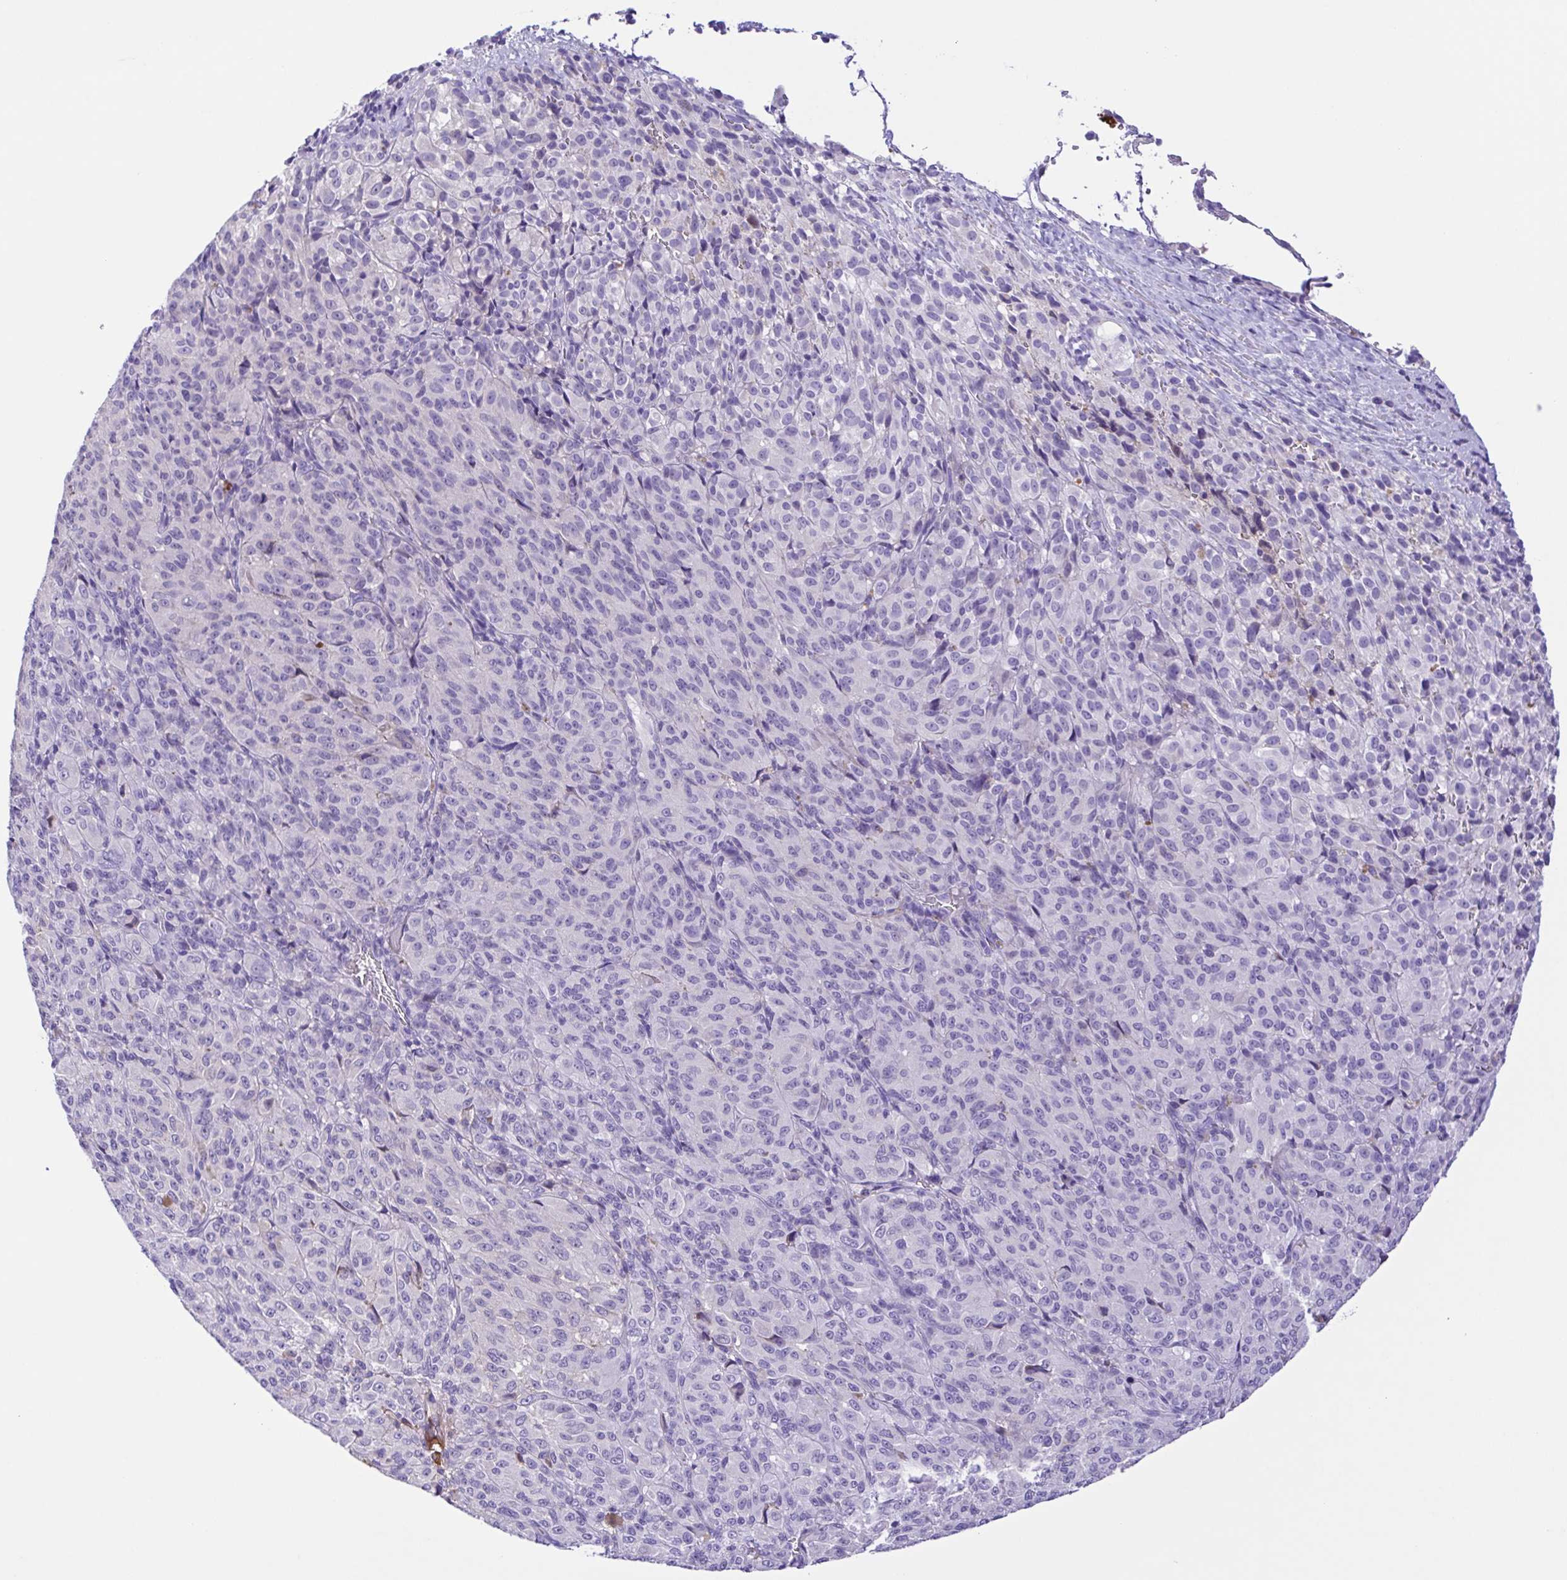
{"staining": {"intensity": "negative", "quantity": "none", "location": "none"}, "tissue": "melanoma", "cell_type": "Tumor cells", "image_type": "cancer", "snomed": [{"axis": "morphology", "description": "Malignant melanoma, Metastatic site"}, {"axis": "topography", "description": "Brain"}], "caption": "Tumor cells are negative for protein expression in human malignant melanoma (metastatic site).", "gene": "IGFL1", "patient": {"sex": "female", "age": 56}}